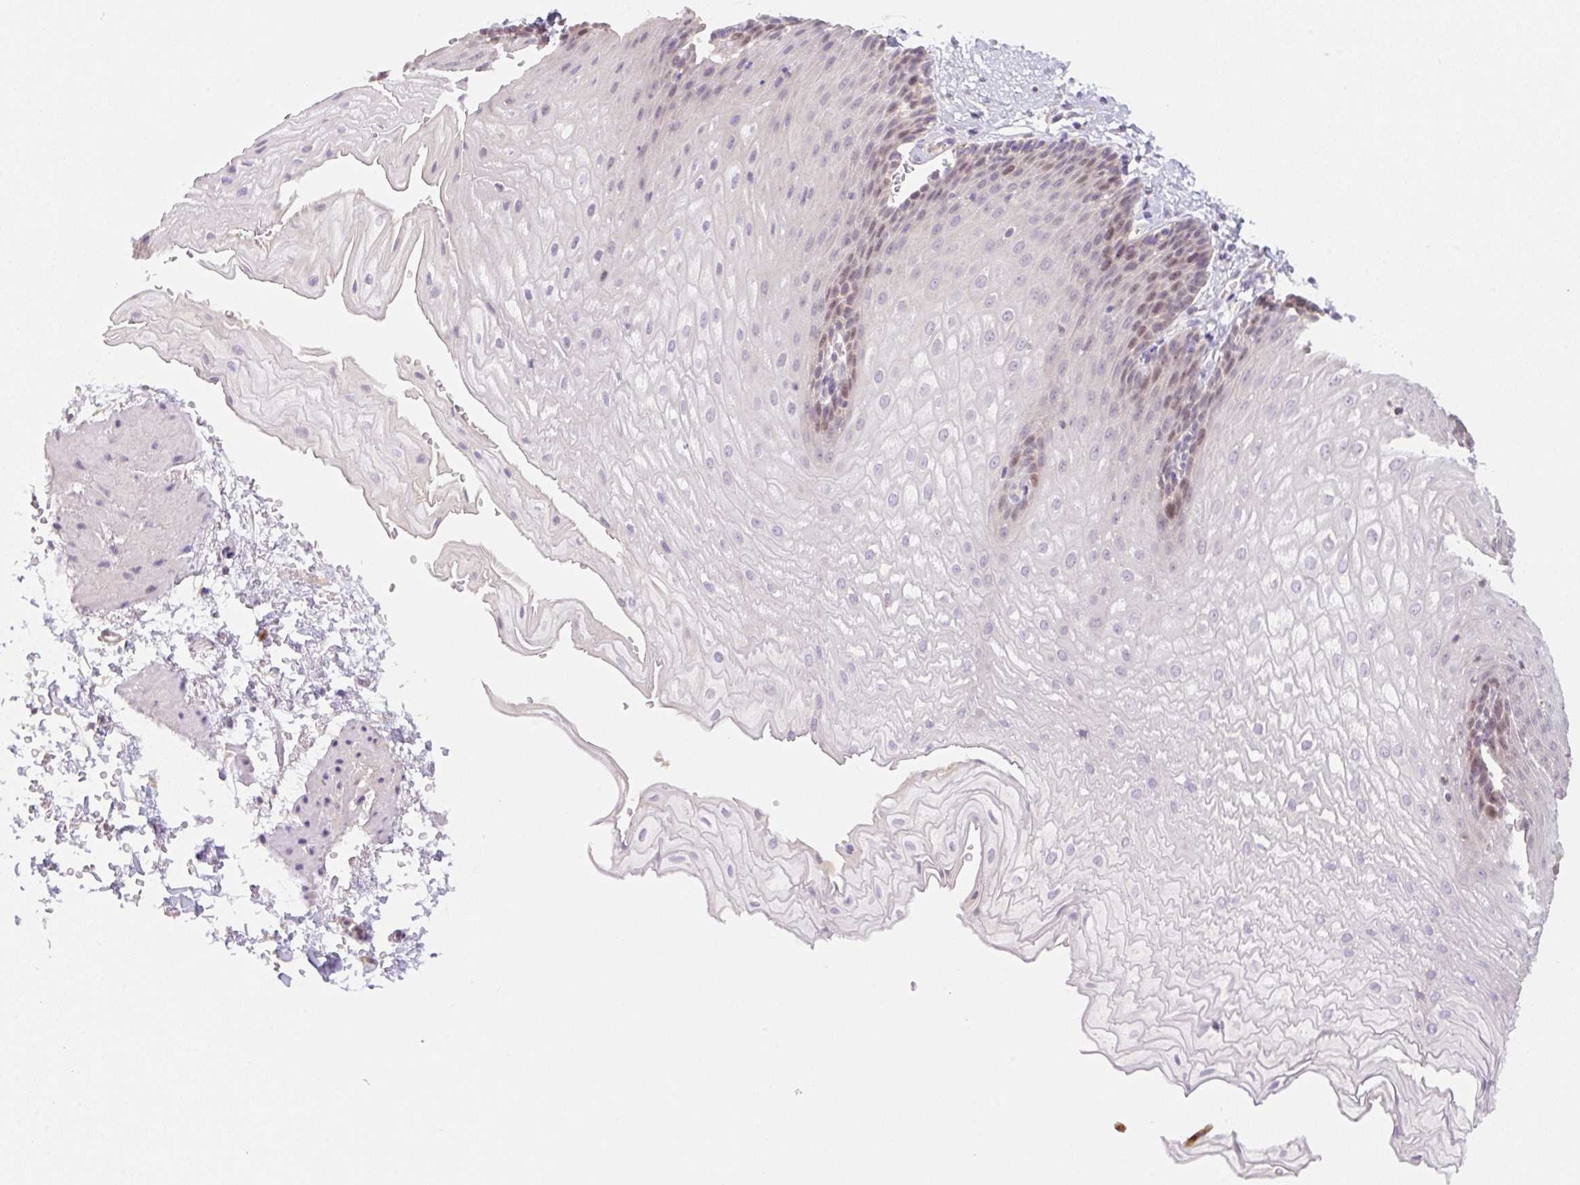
{"staining": {"intensity": "moderate", "quantity": "25%-75%", "location": "nuclear"}, "tissue": "esophagus", "cell_type": "Squamous epithelial cells", "image_type": "normal", "snomed": [{"axis": "morphology", "description": "Normal tissue, NOS"}, {"axis": "topography", "description": "Esophagus"}], "caption": "Protein positivity by immunohistochemistry displays moderate nuclear staining in approximately 25%-75% of squamous epithelial cells in normal esophagus.", "gene": "MIA2", "patient": {"sex": "male", "age": 70}}